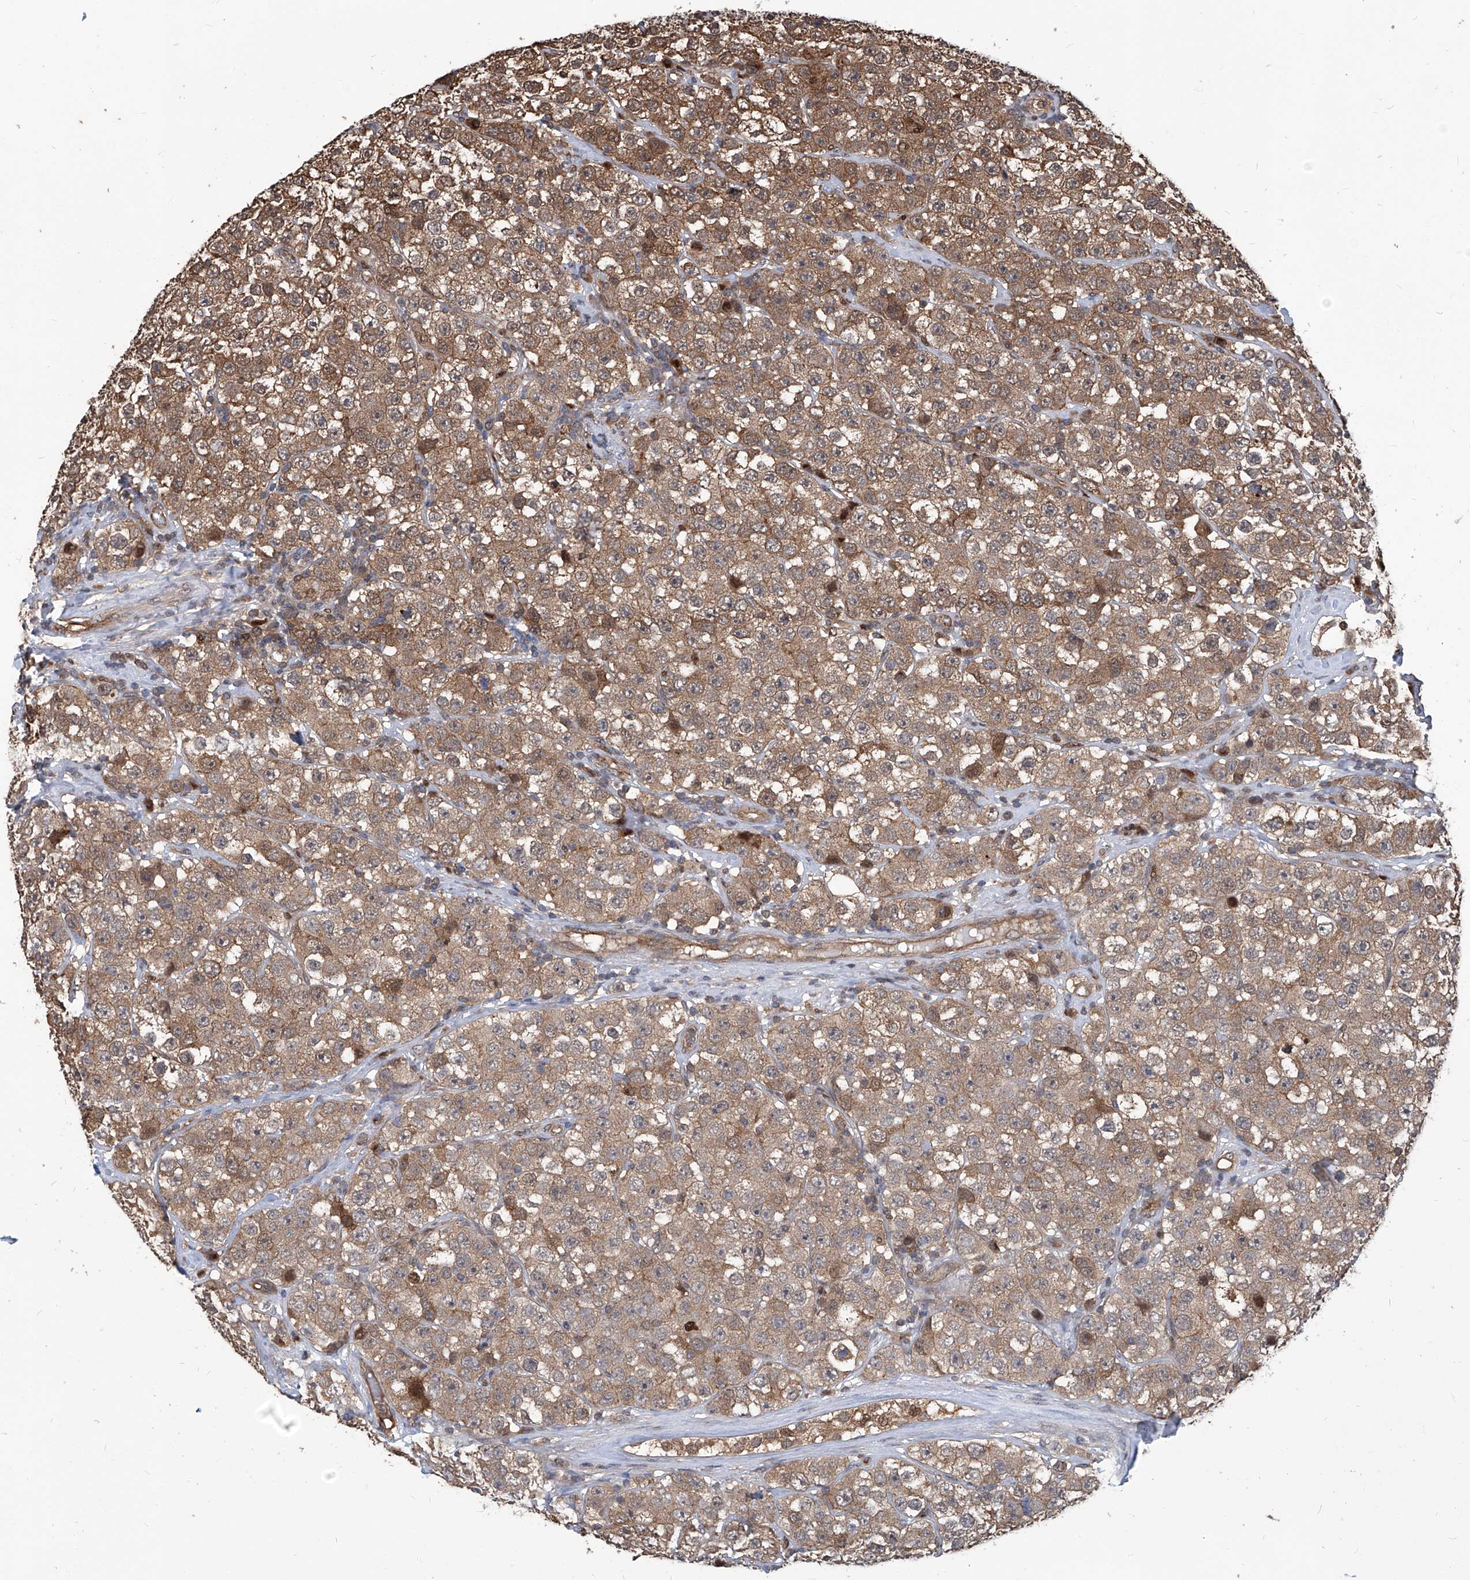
{"staining": {"intensity": "moderate", "quantity": ">75%", "location": "cytoplasmic/membranous"}, "tissue": "testis cancer", "cell_type": "Tumor cells", "image_type": "cancer", "snomed": [{"axis": "morphology", "description": "Seminoma, NOS"}, {"axis": "topography", "description": "Testis"}], "caption": "An immunohistochemistry histopathology image of tumor tissue is shown. Protein staining in brown labels moderate cytoplasmic/membranous positivity in seminoma (testis) within tumor cells. (DAB = brown stain, brightfield microscopy at high magnification).", "gene": "PSMB1", "patient": {"sex": "male", "age": 28}}